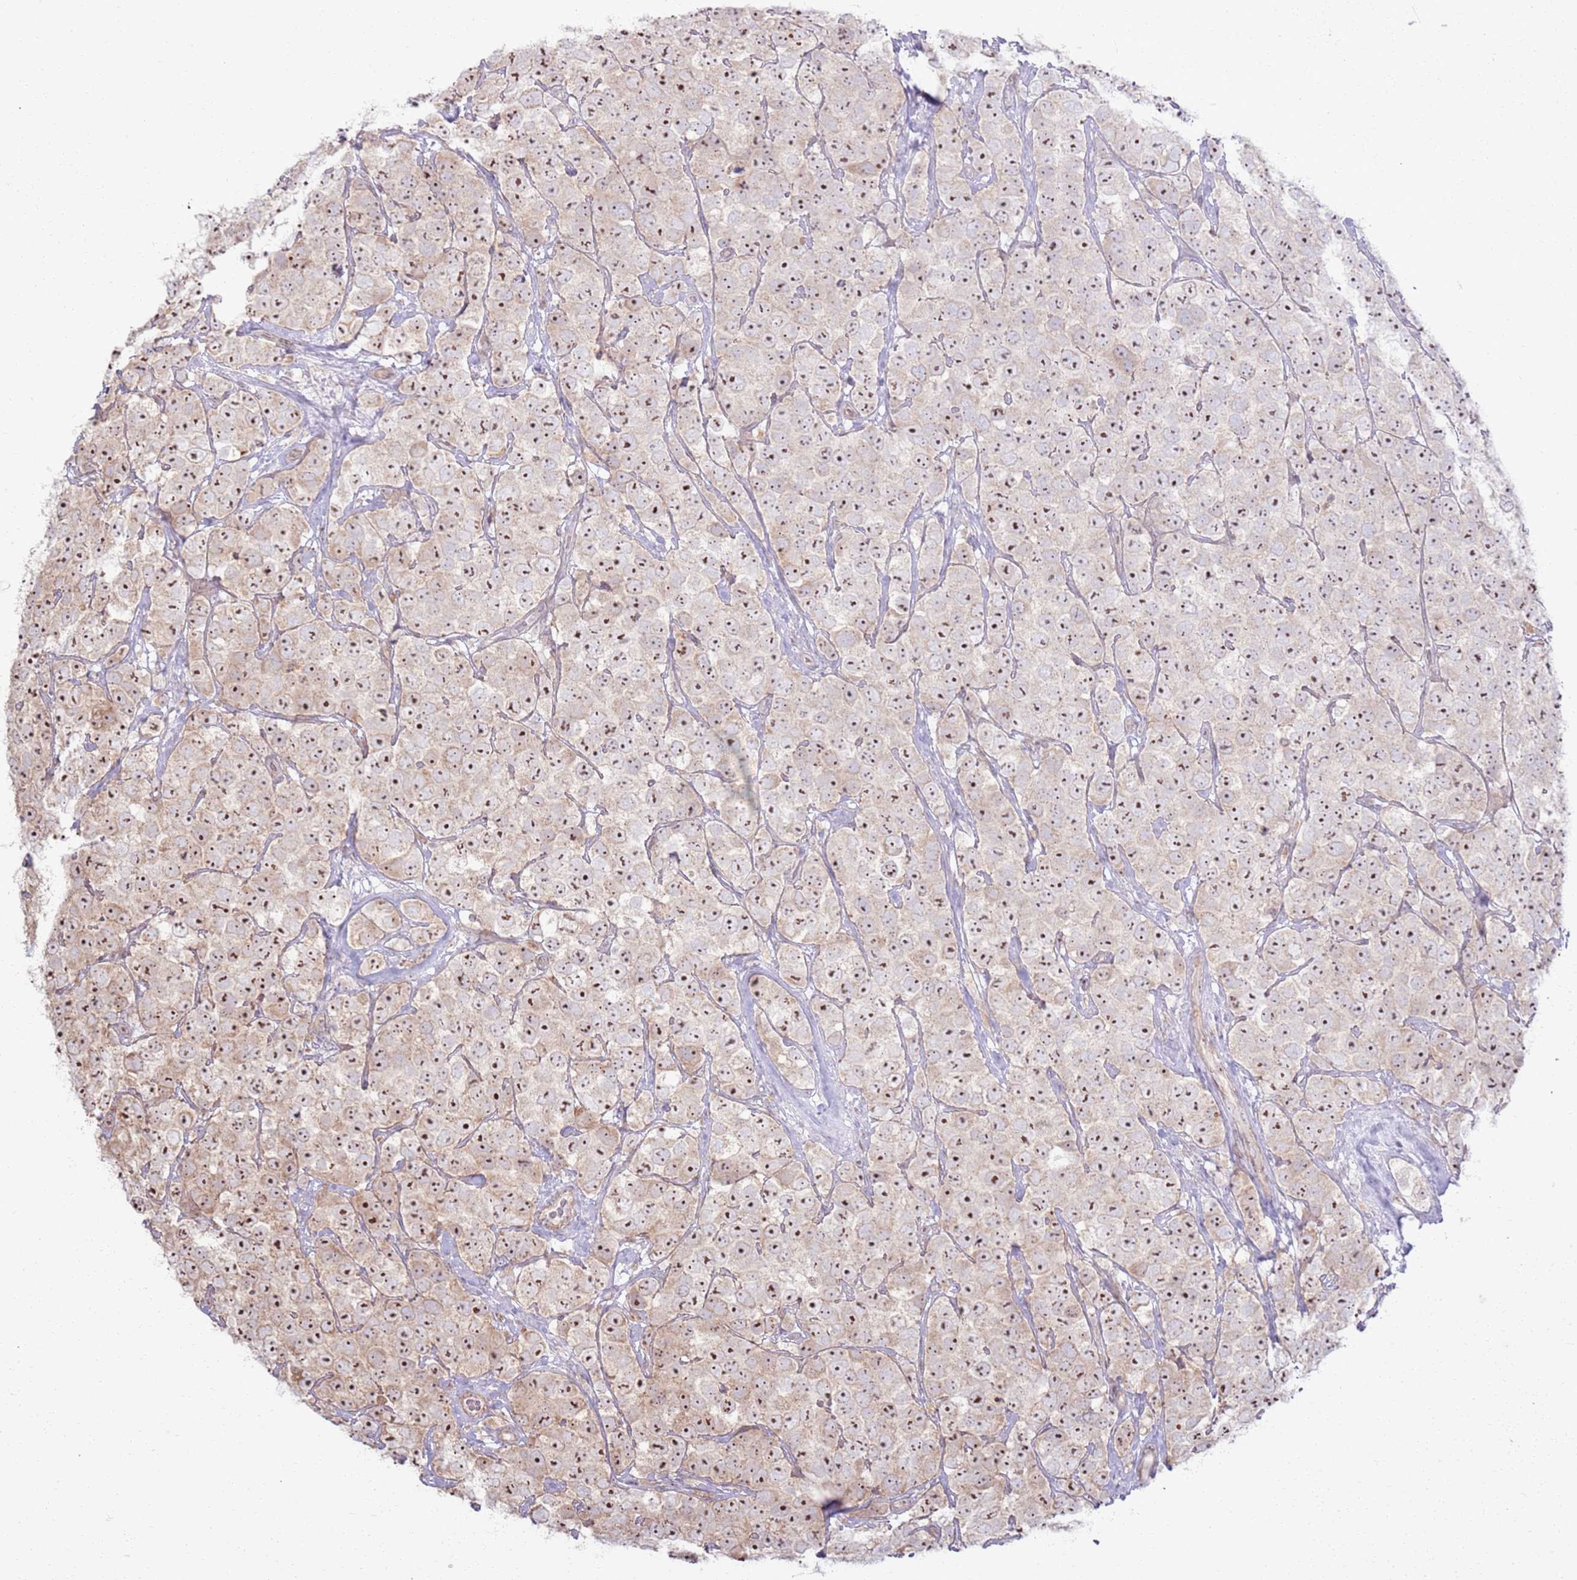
{"staining": {"intensity": "moderate", "quantity": ">75%", "location": "nuclear"}, "tissue": "testis cancer", "cell_type": "Tumor cells", "image_type": "cancer", "snomed": [{"axis": "morphology", "description": "Seminoma, NOS"}, {"axis": "topography", "description": "Testis"}], "caption": "A high-resolution histopathology image shows immunohistochemistry (IHC) staining of testis seminoma, which demonstrates moderate nuclear staining in about >75% of tumor cells. Ihc stains the protein in brown and the nuclei are stained blue.", "gene": "CNPY1", "patient": {"sex": "male", "age": 28}}